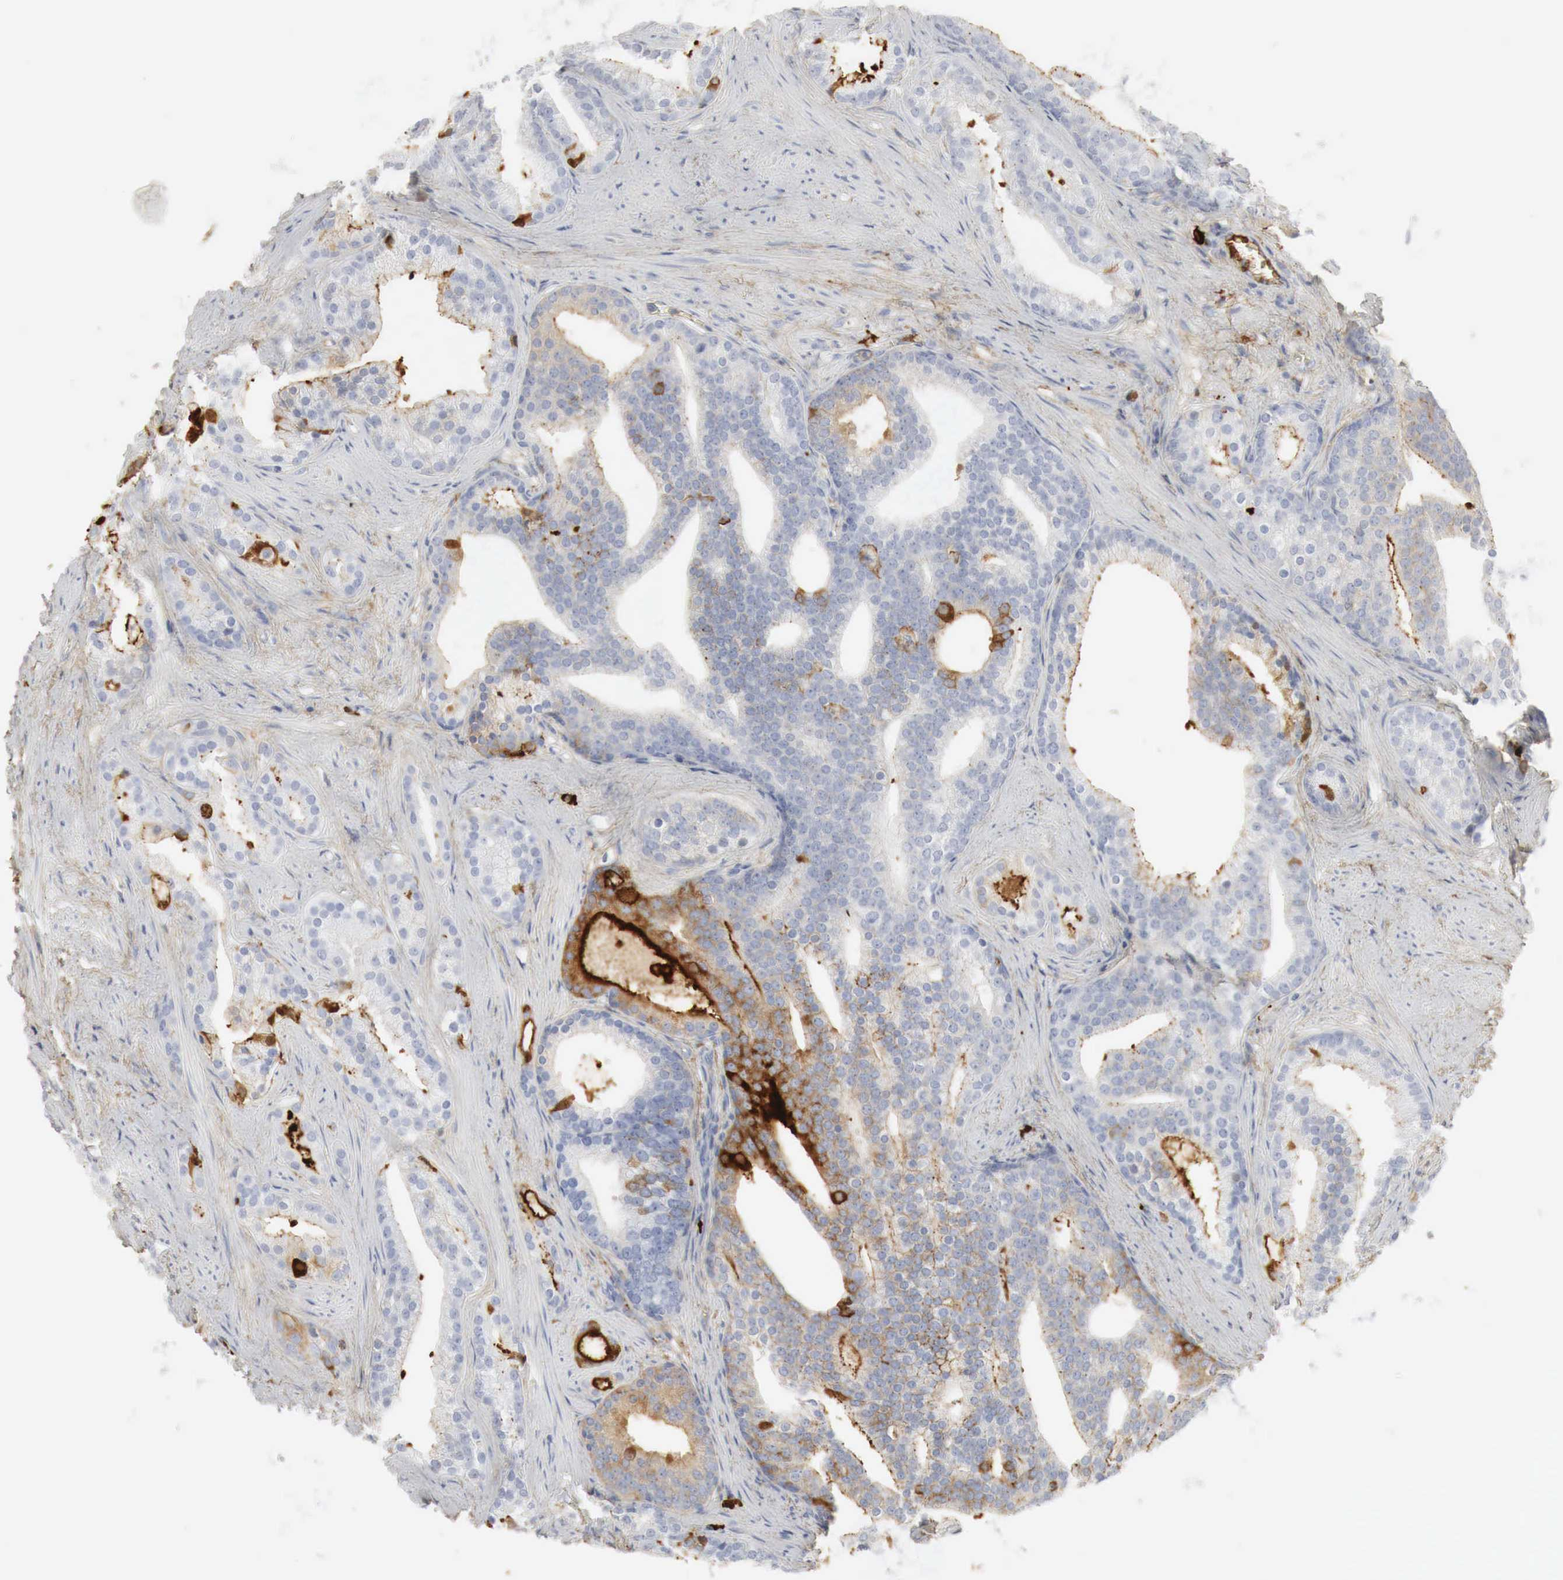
{"staining": {"intensity": "negative", "quantity": "none", "location": "none"}, "tissue": "prostate cancer", "cell_type": "Tumor cells", "image_type": "cancer", "snomed": [{"axis": "morphology", "description": "Adenocarcinoma, Low grade"}, {"axis": "topography", "description": "Prostate"}], "caption": "This histopathology image is of prostate low-grade adenocarcinoma stained with immunohistochemistry to label a protein in brown with the nuclei are counter-stained blue. There is no expression in tumor cells.", "gene": "IGLC3", "patient": {"sex": "male", "age": 71}}